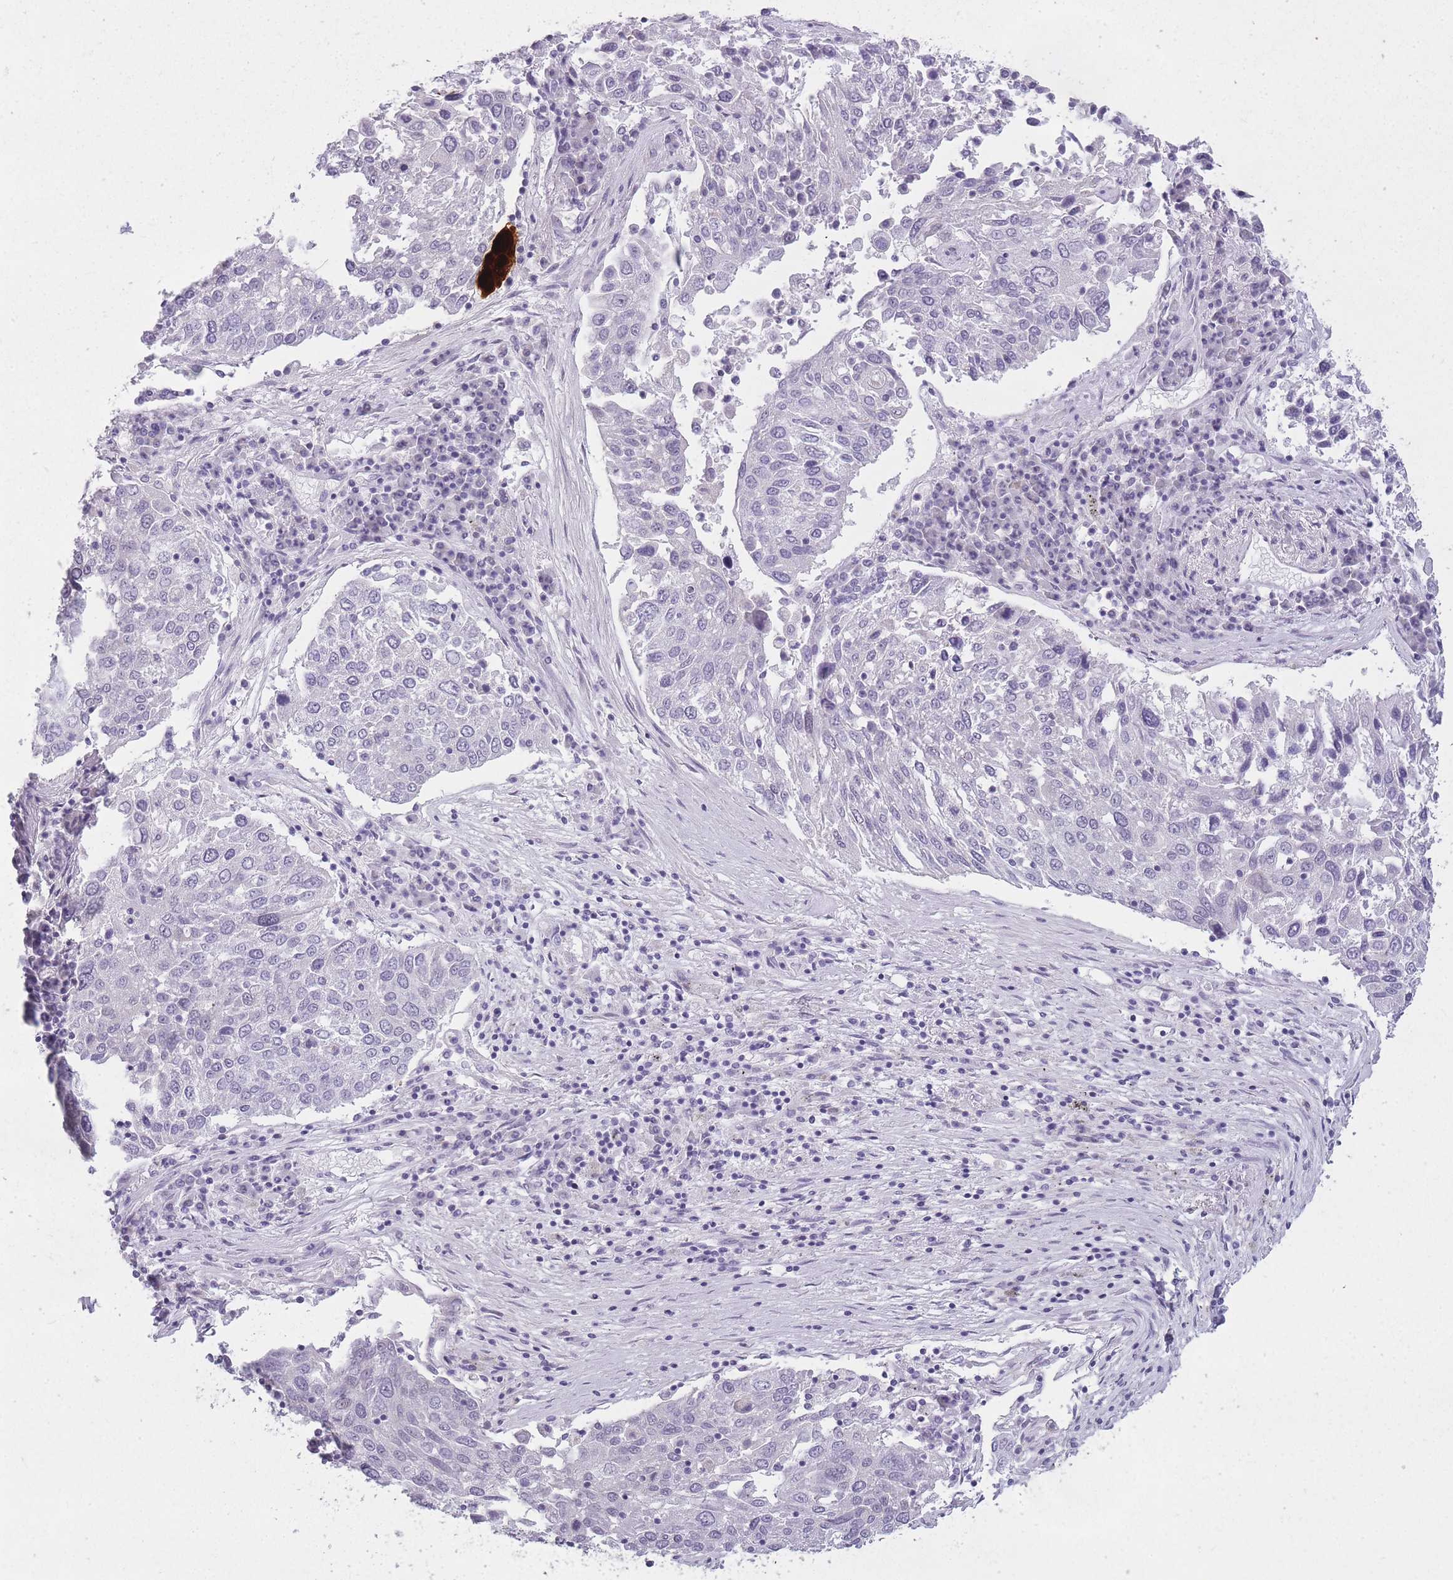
{"staining": {"intensity": "negative", "quantity": "none", "location": "none"}, "tissue": "lung cancer", "cell_type": "Tumor cells", "image_type": "cancer", "snomed": [{"axis": "morphology", "description": "Squamous cell carcinoma, NOS"}, {"axis": "topography", "description": "Lung"}], "caption": "This histopathology image is of lung squamous cell carcinoma stained with immunohistochemistry to label a protein in brown with the nuclei are counter-stained blue. There is no staining in tumor cells. The staining was performed using DAB (3,3'-diaminobenzidine) to visualize the protein expression in brown, while the nuclei were stained in blue with hematoxylin (Magnification: 20x).", "gene": "GOLGA6D", "patient": {"sex": "male", "age": 65}}